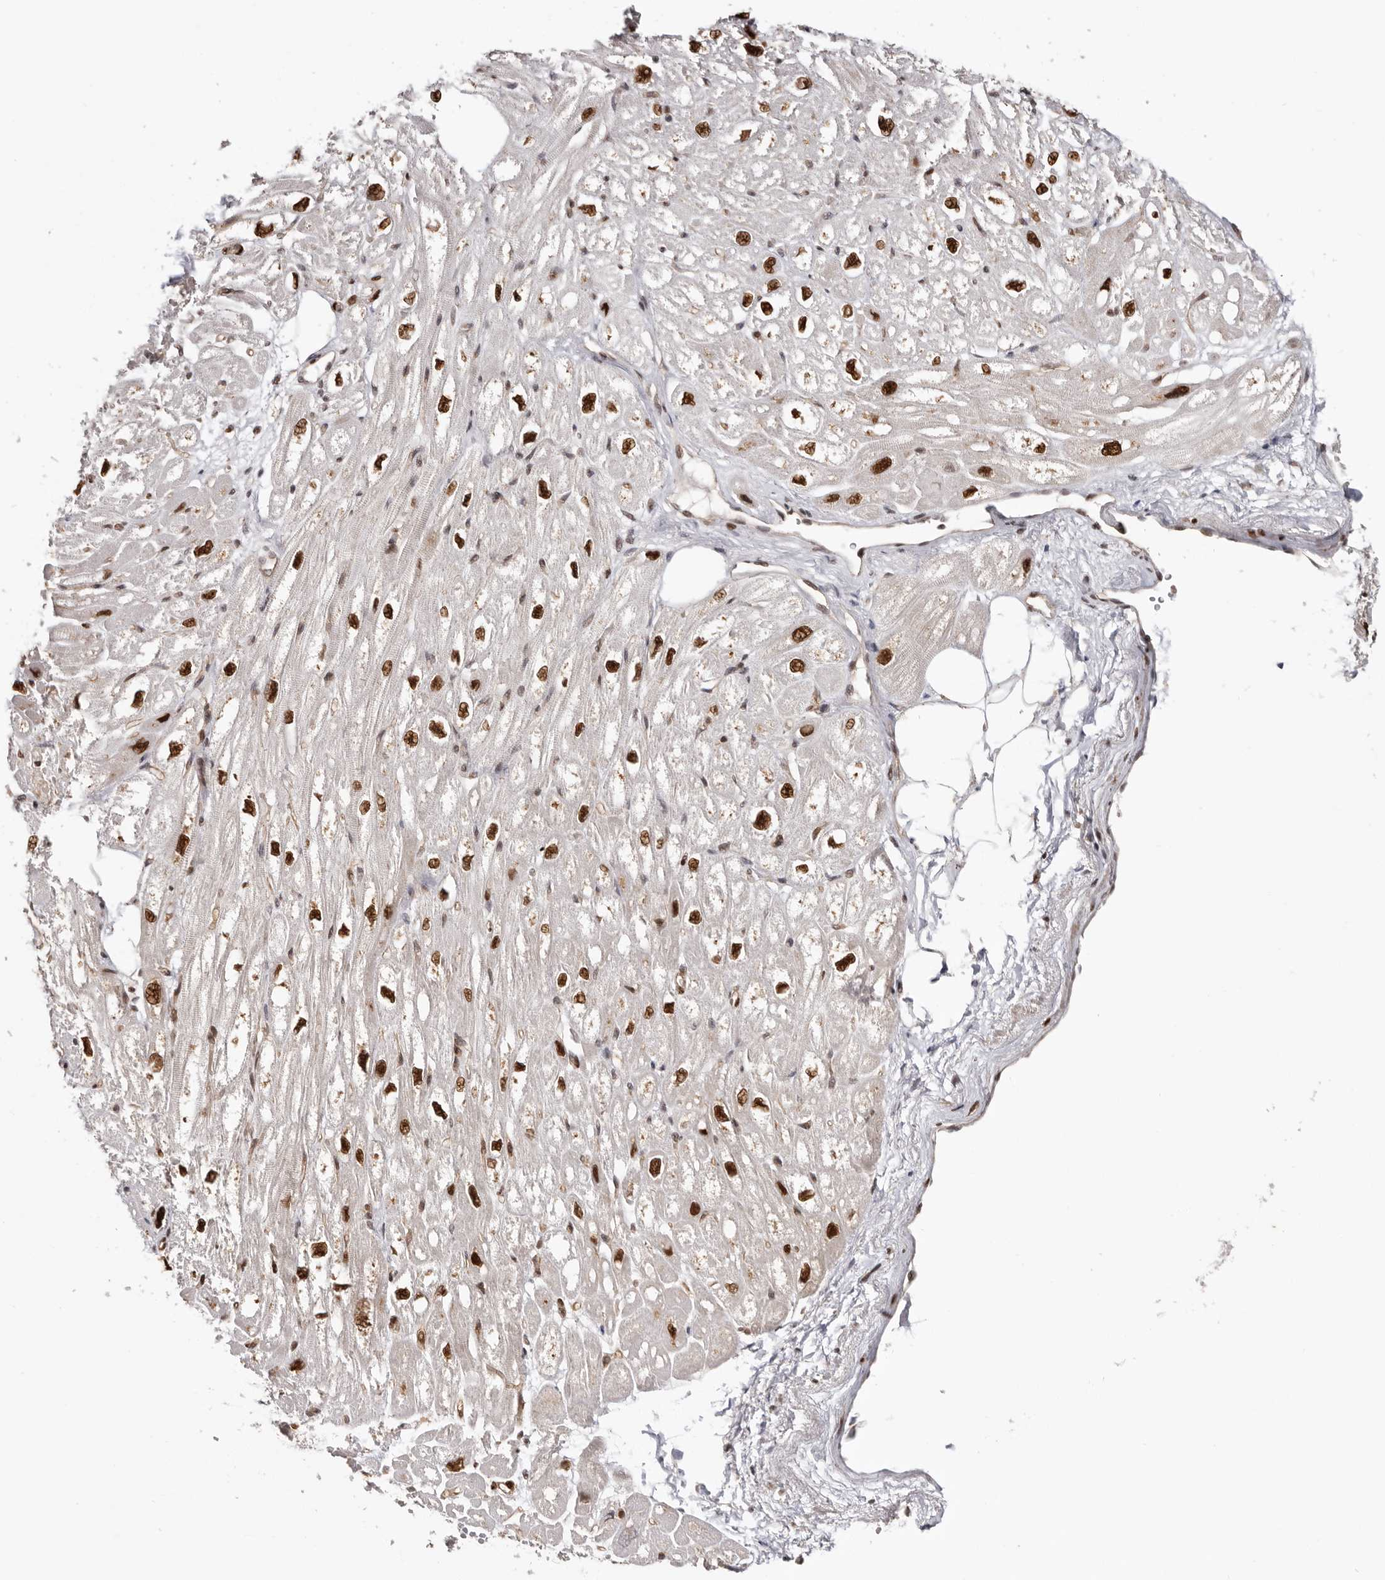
{"staining": {"intensity": "strong", "quantity": "25%-75%", "location": "nuclear"}, "tissue": "heart muscle", "cell_type": "Cardiomyocytes", "image_type": "normal", "snomed": [{"axis": "morphology", "description": "Normal tissue, NOS"}, {"axis": "topography", "description": "Heart"}], "caption": "A high-resolution histopathology image shows immunohistochemistry staining of benign heart muscle, which reveals strong nuclear expression in about 25%-75% of cardiomyocytes.", "gene": "SMAD7", "patient": {"sex": "male", "age": 50}}